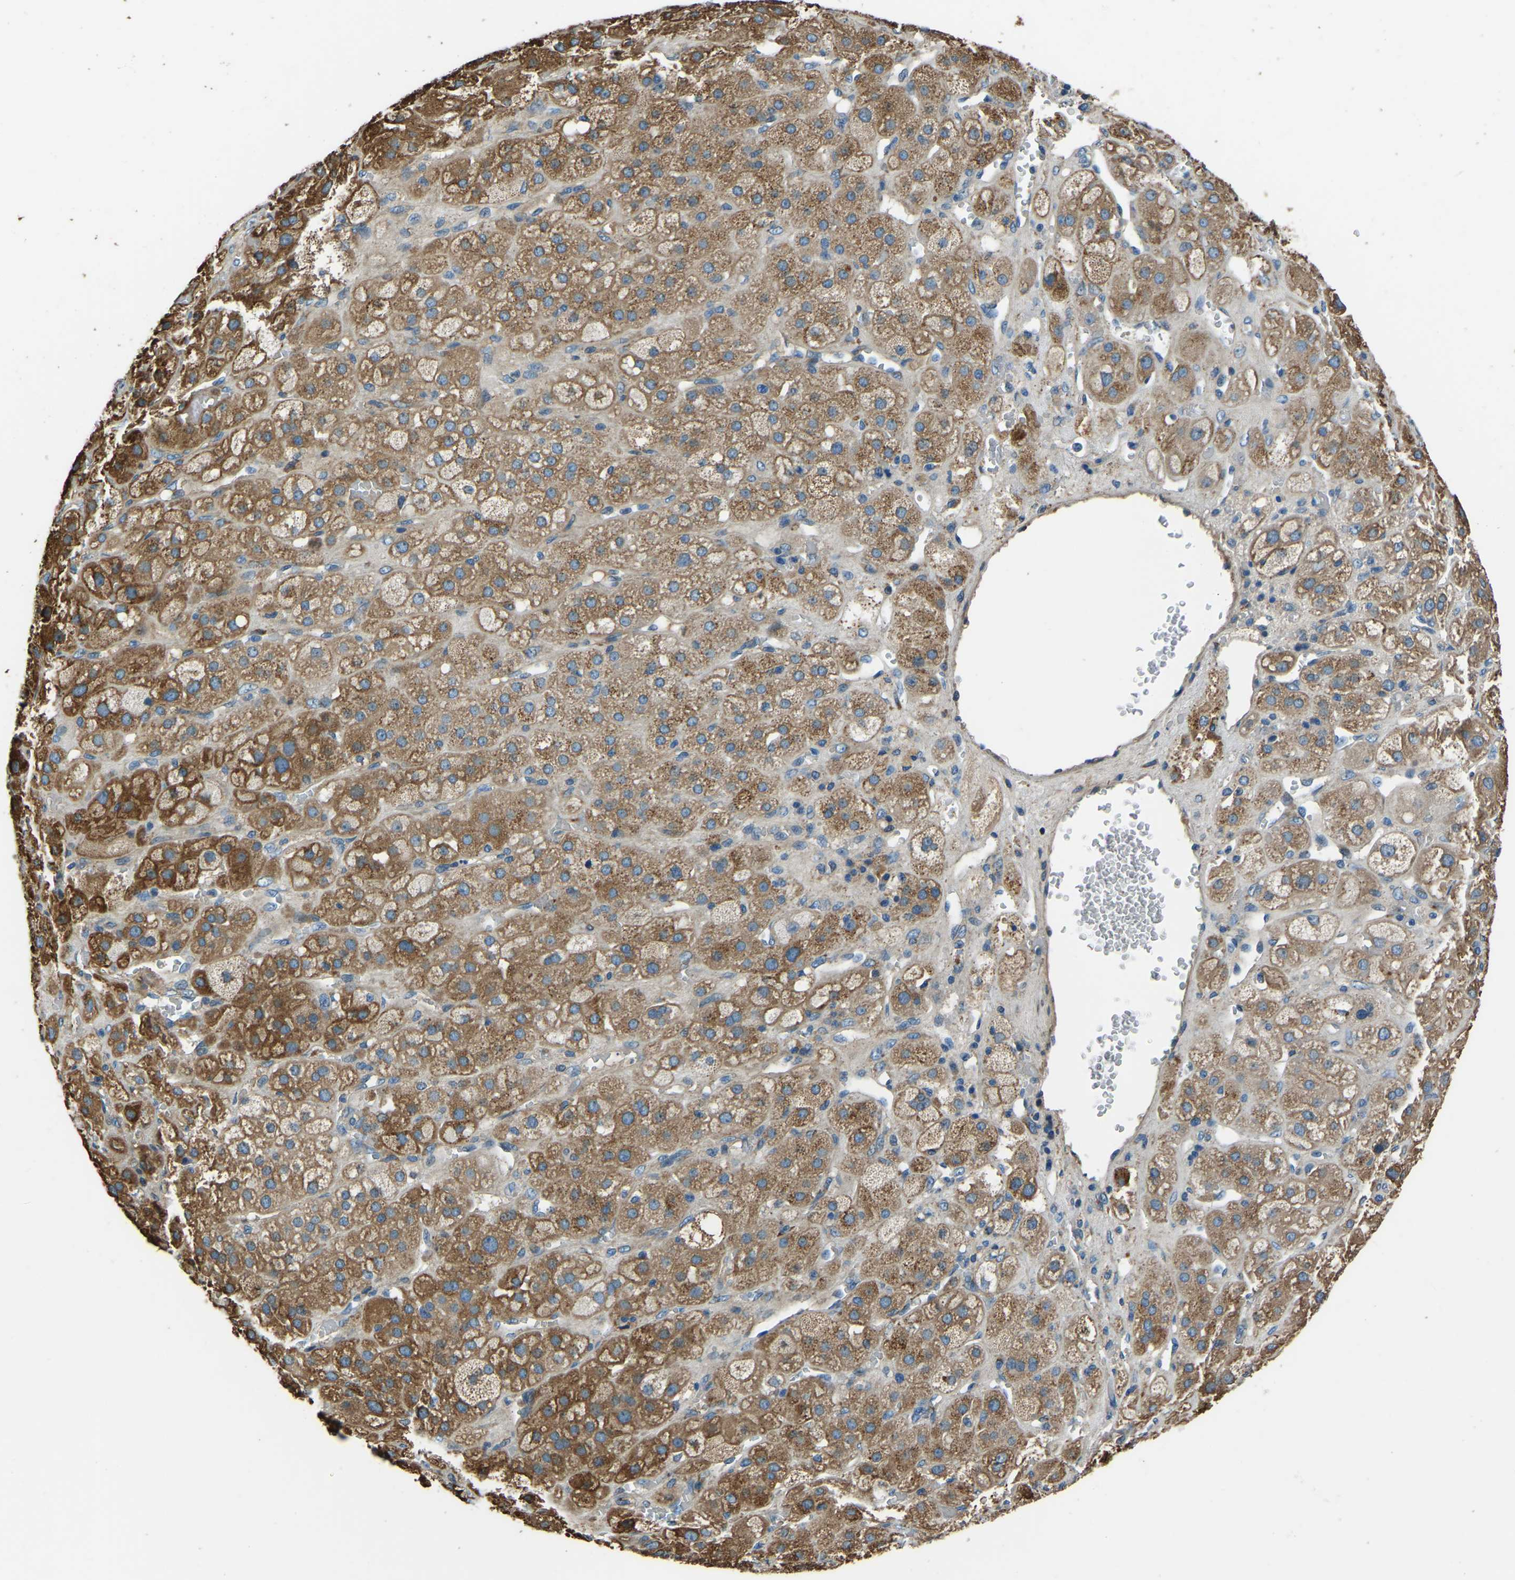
{"staining": {"intensity": "moderate", "quantity": ">75%", "location": "cytoplasmic/membranous"}, "tissue": "adrenal gland", "cell_type": "Glandular cells", "image_type": "normal", "snomed": [{"axis": "morphology", "description": "Normal tissue, NOS"}, {"axis": "topography", "description": "Adrenal gland"}], "caption": "The immunohistochemical stain labels moderate cytoplasmic/membranous expression in glandular cells of normal adrenal gland.", "gene": "COL3A1", "patient": {"sex": "female", "age": 47}}